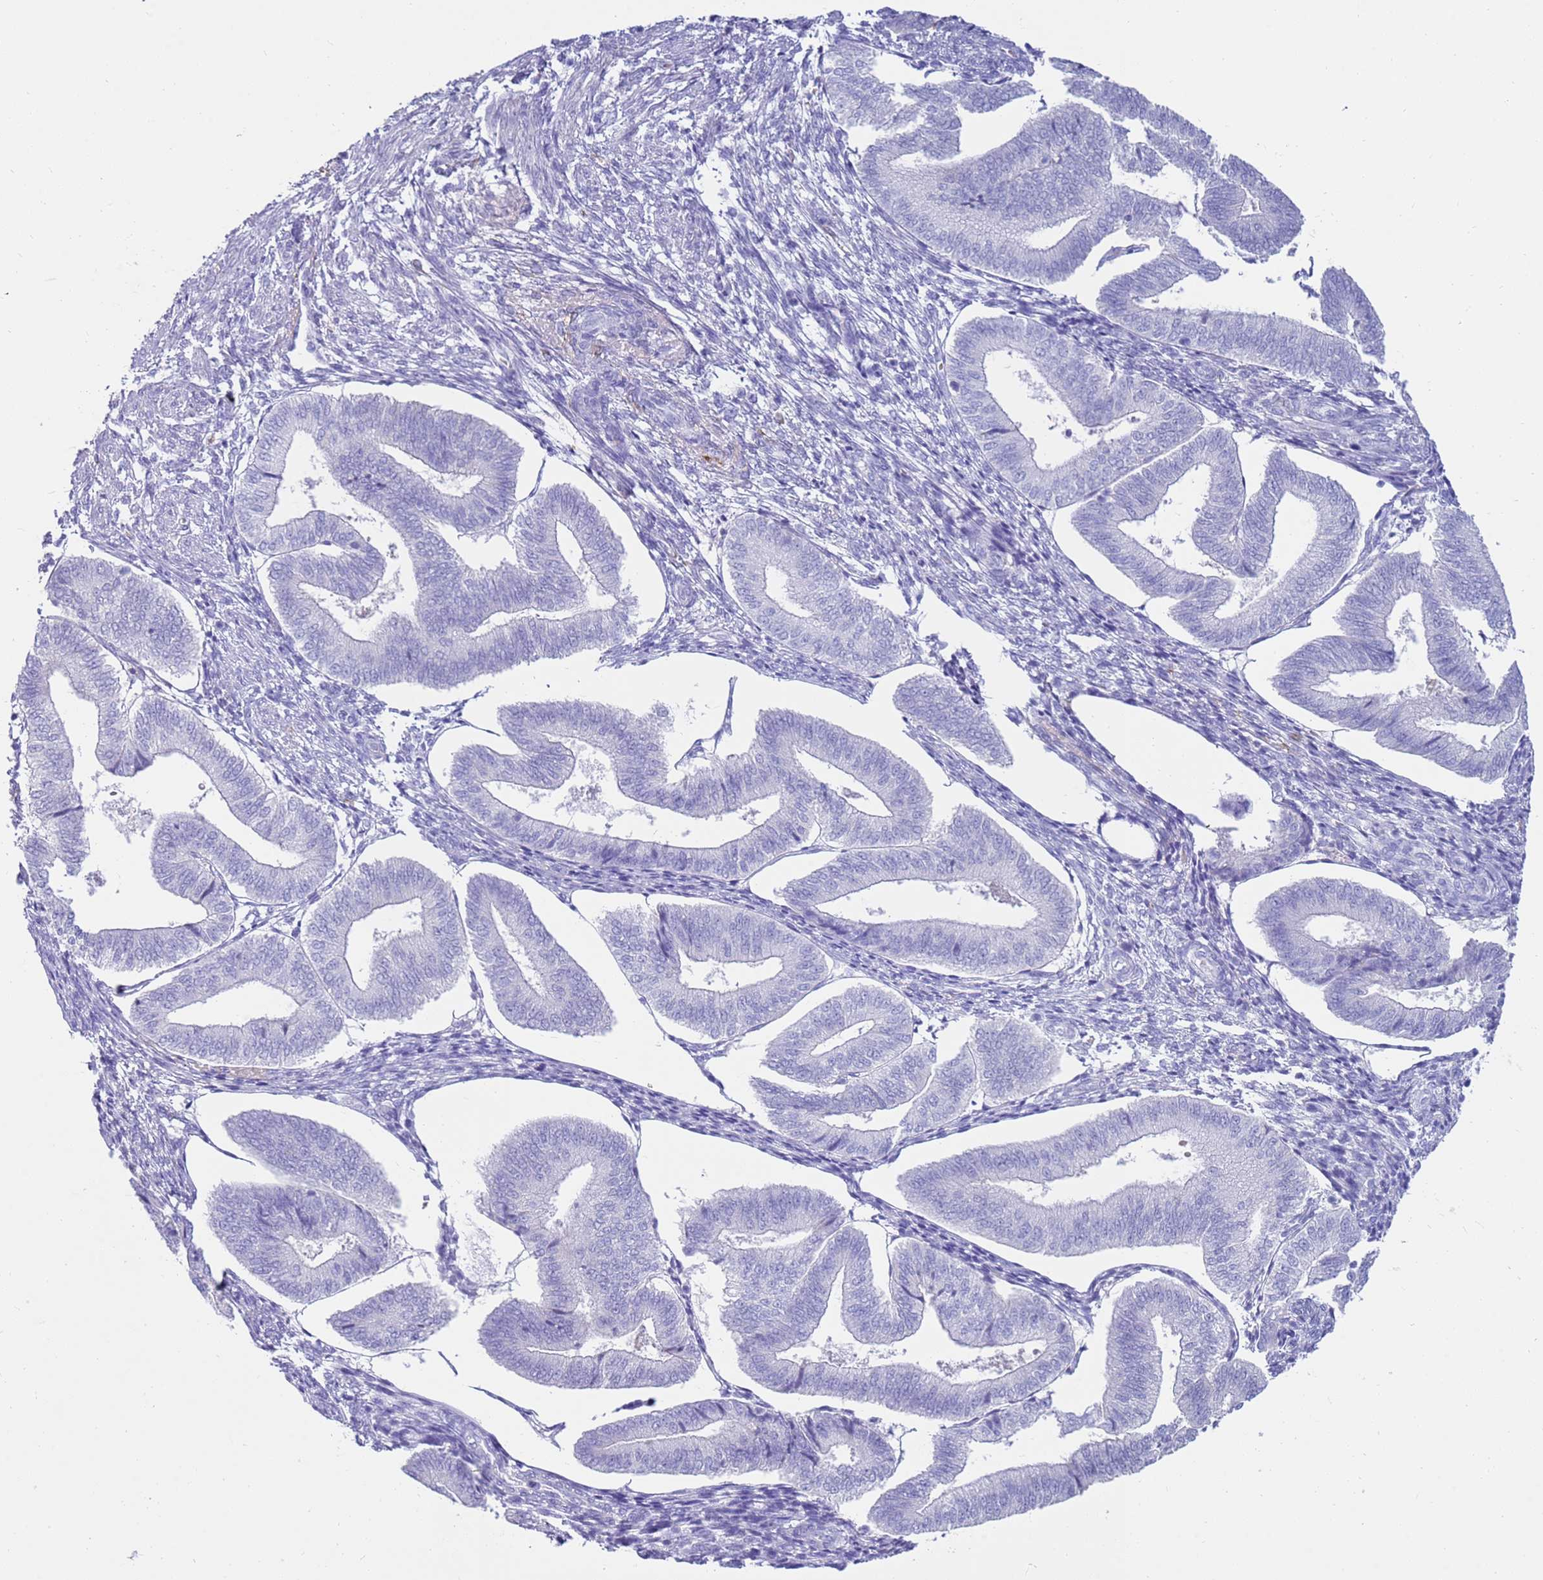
{"staining": {"intensity": "negative", "quantity": "none", "location": "none"}, "tissue": "endometrium", "cell_type": "Cells in endometrial stroma", "image_type": "normal", "snomed": [{"axis": "morphology", "description": "Normal tissue, NOS"}, {"axis": "topography", "description": "Endometrium"}], "caption": "Immunohistochemistry (IHC) micrograph of normal endometrium stained for a protein (brown), which reveals no expression in cells in endometrial stroma. The staining was performed using DAB (3,3'-diaminobenzidine) to visualize the protein expression in brown, while the nuclei were stained in blue with hematoxylin (Magnification: 20x).", "gene": "EVPLL", "patient": {"sex": "female", "age": 34}}